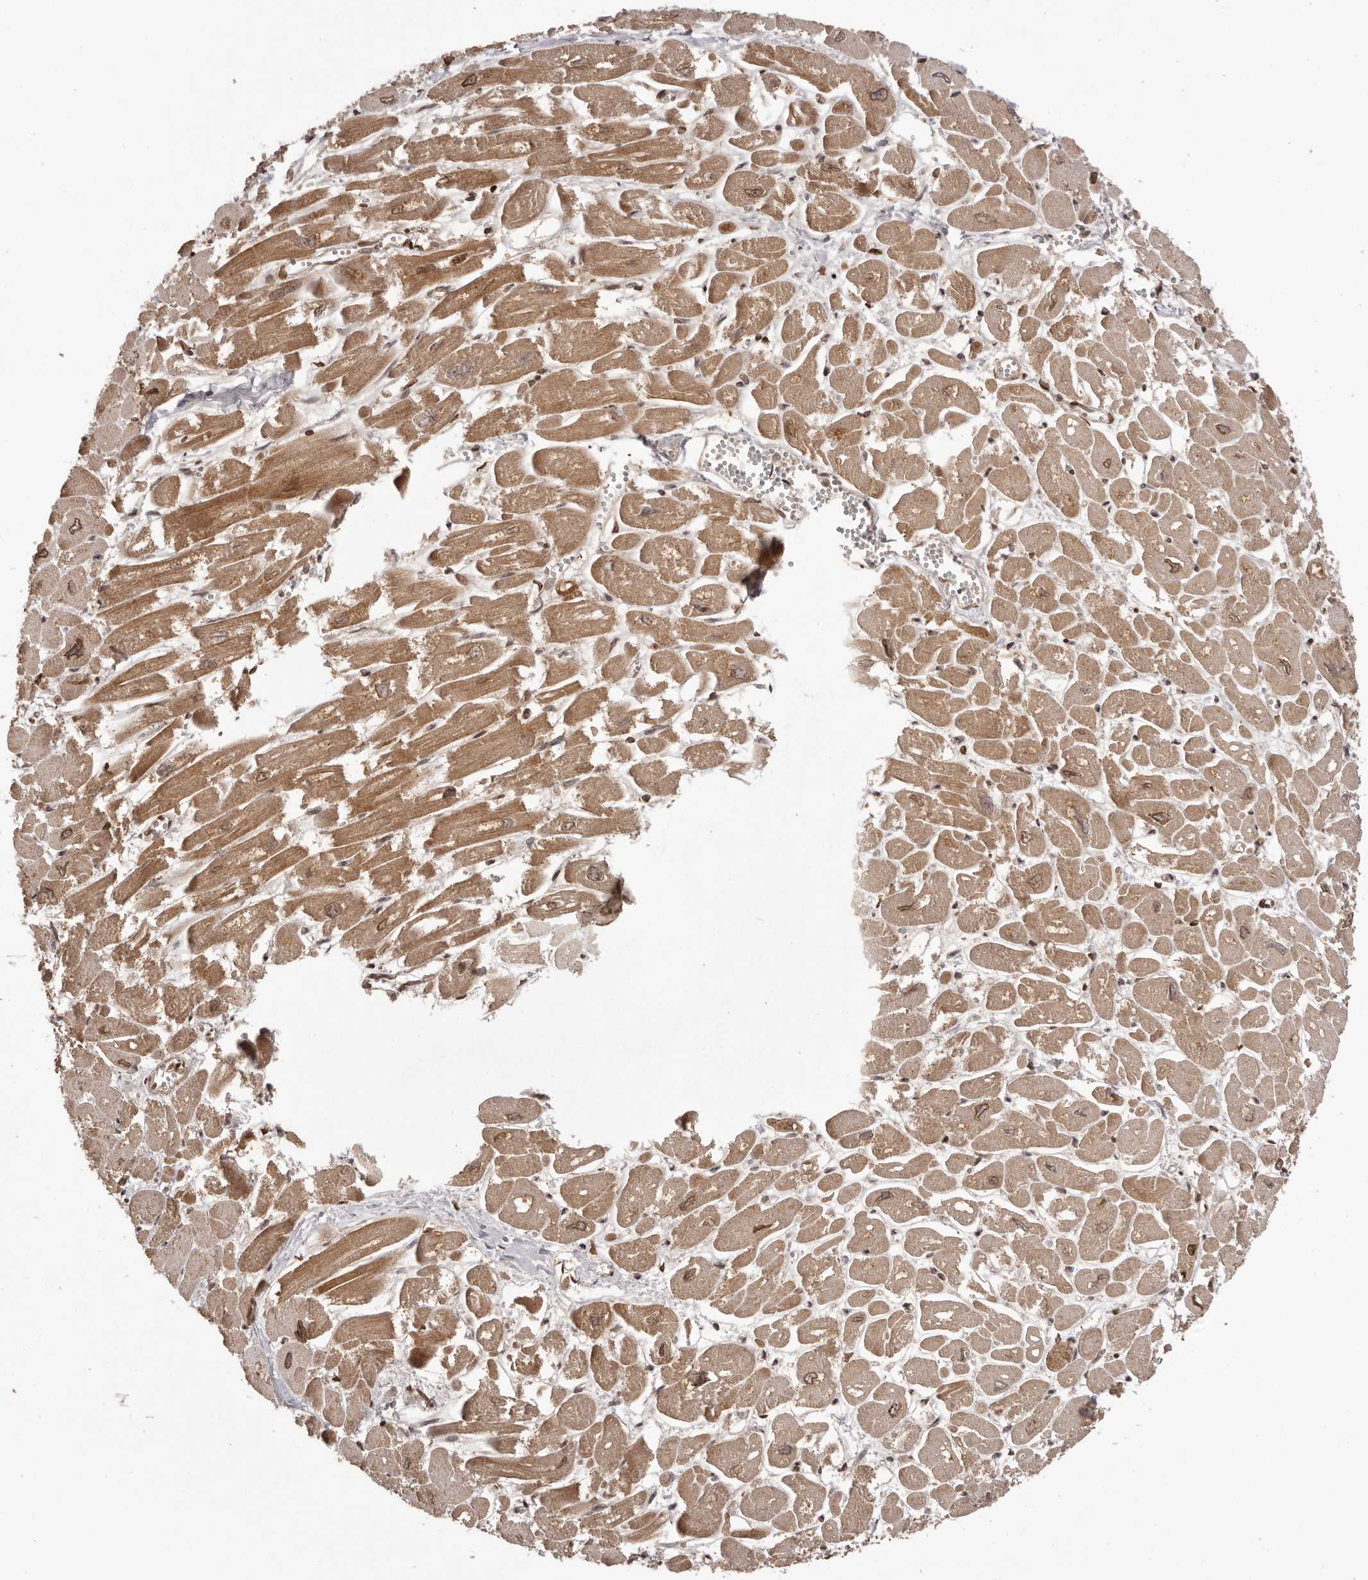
{"staining": {"intensity": "moderate", "quantity": ">75%", "location": "cytoplasmic/membranous"}, "tissue": "heart muscle", "cell_type": "Cardiomyocytes", "image_type": "normal", "snomed": [{"axis": "morphology", "description": "Normal tissue, NOS"}, {"axis": "topography", "description": "Heart"}], "caption": "Immunohistochemistry (IHC) of benign human heart muscle displays medium levels of moderate cytoplasmic/membranous positivity in approximately >75% of cardiomyocytes.", "gene": "CHRM2", "patient": {"sex": "male", "age": 54}}